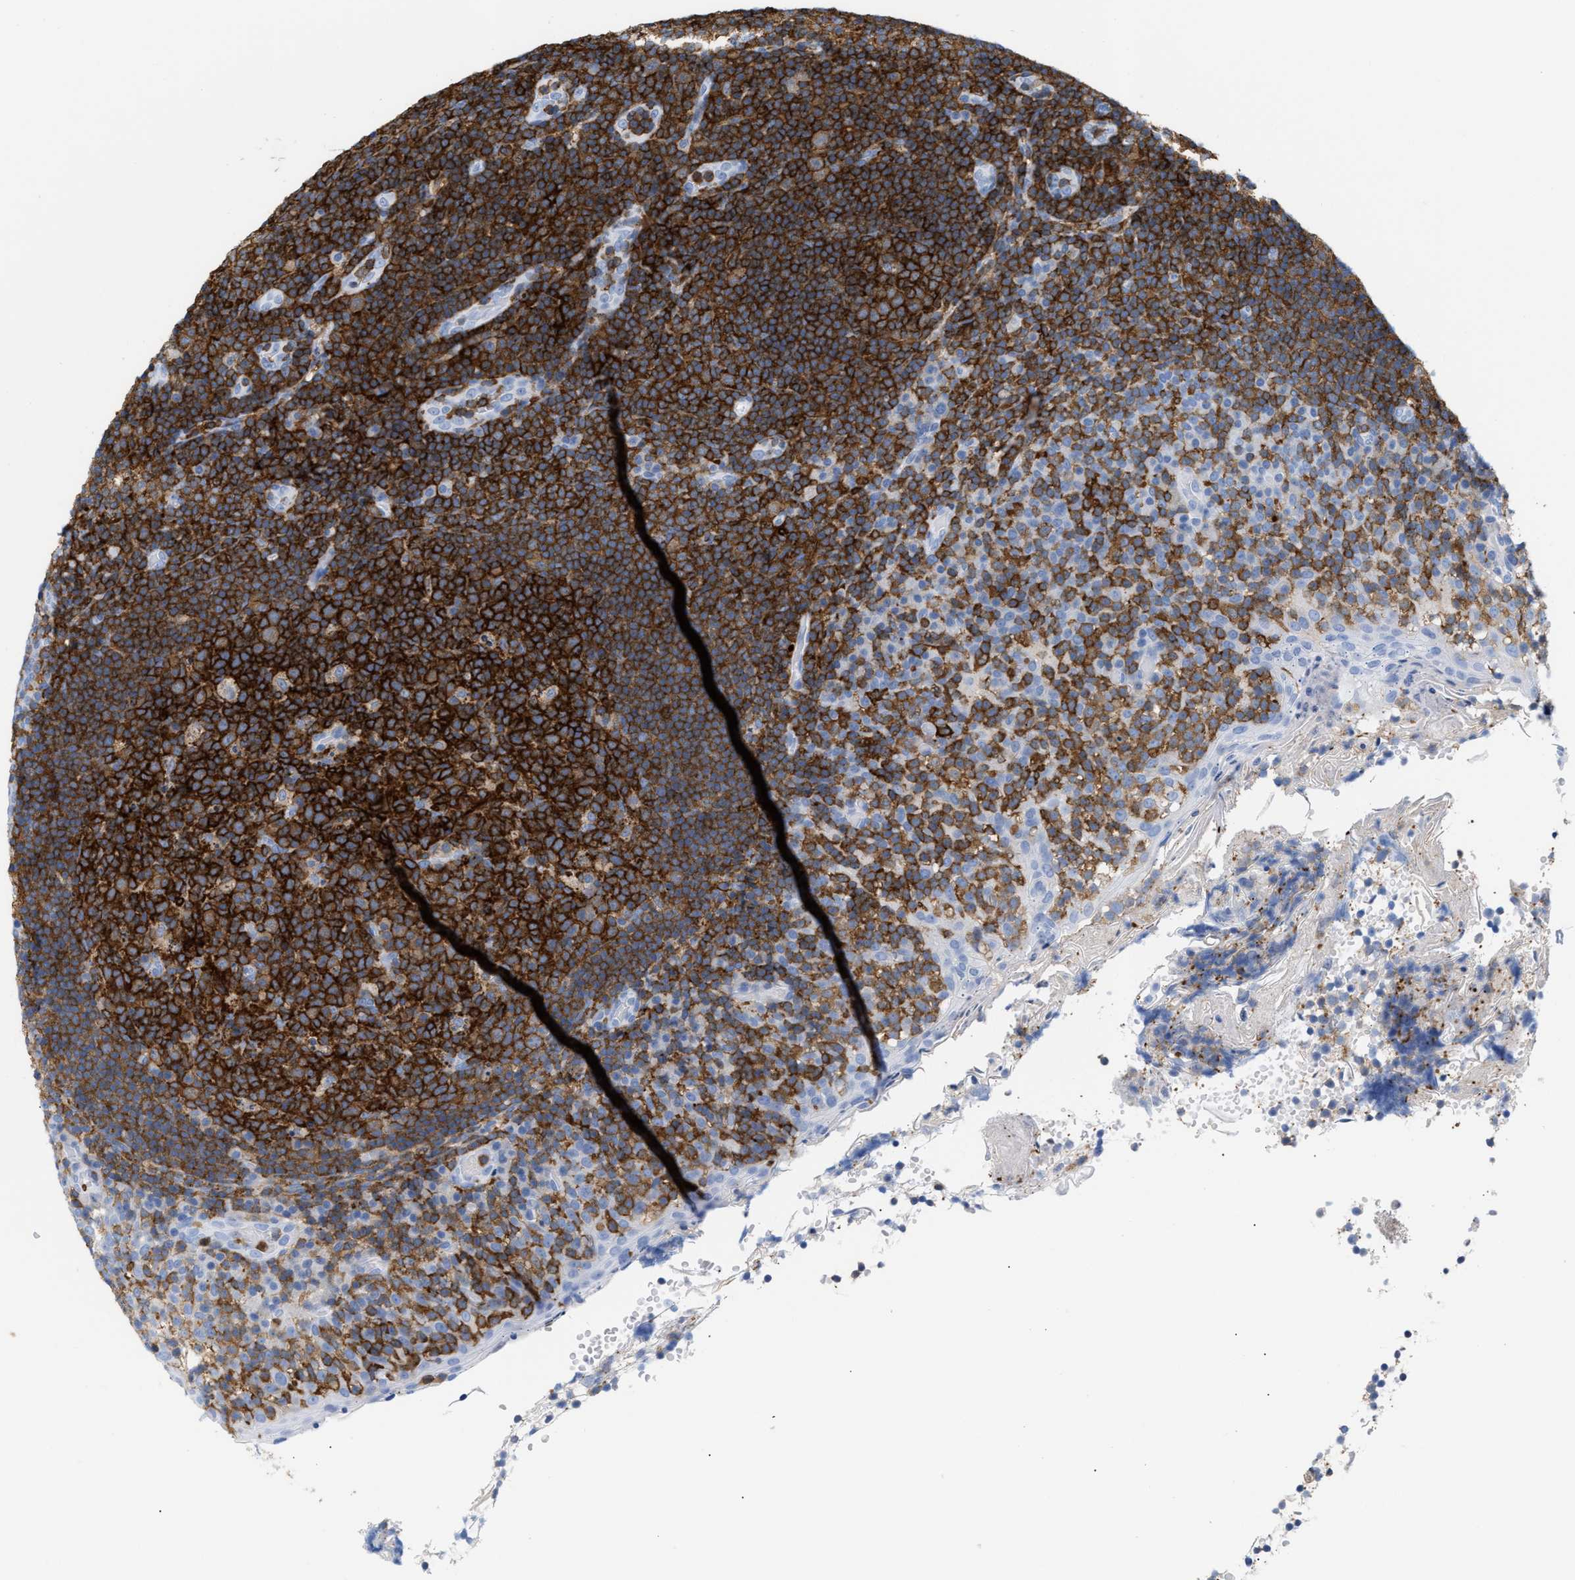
{"staining": {"intensity": "strong", "quantity": ">75%", "location": "cytoplasmic/membranous"}, "tissue": "tonsil", "cell_type": "Germinal center cells", "image_type": "normal", "snomed": [{"axis": "morphology", "description": "Normal tissue, NOS"}, {"axis": "topography", "description": "Tonsil"}], "caption": "DAB immunohistochemical staining of benign human tonsil reveals strong cytoplasmic/membranous protein positivity in approximately >75% of germinal center cells. The protein of interest is shown in brown color, while the nuclei are stained blue.", "gene": "LCP1", "patient": {"sex": "female", "age": 19}}